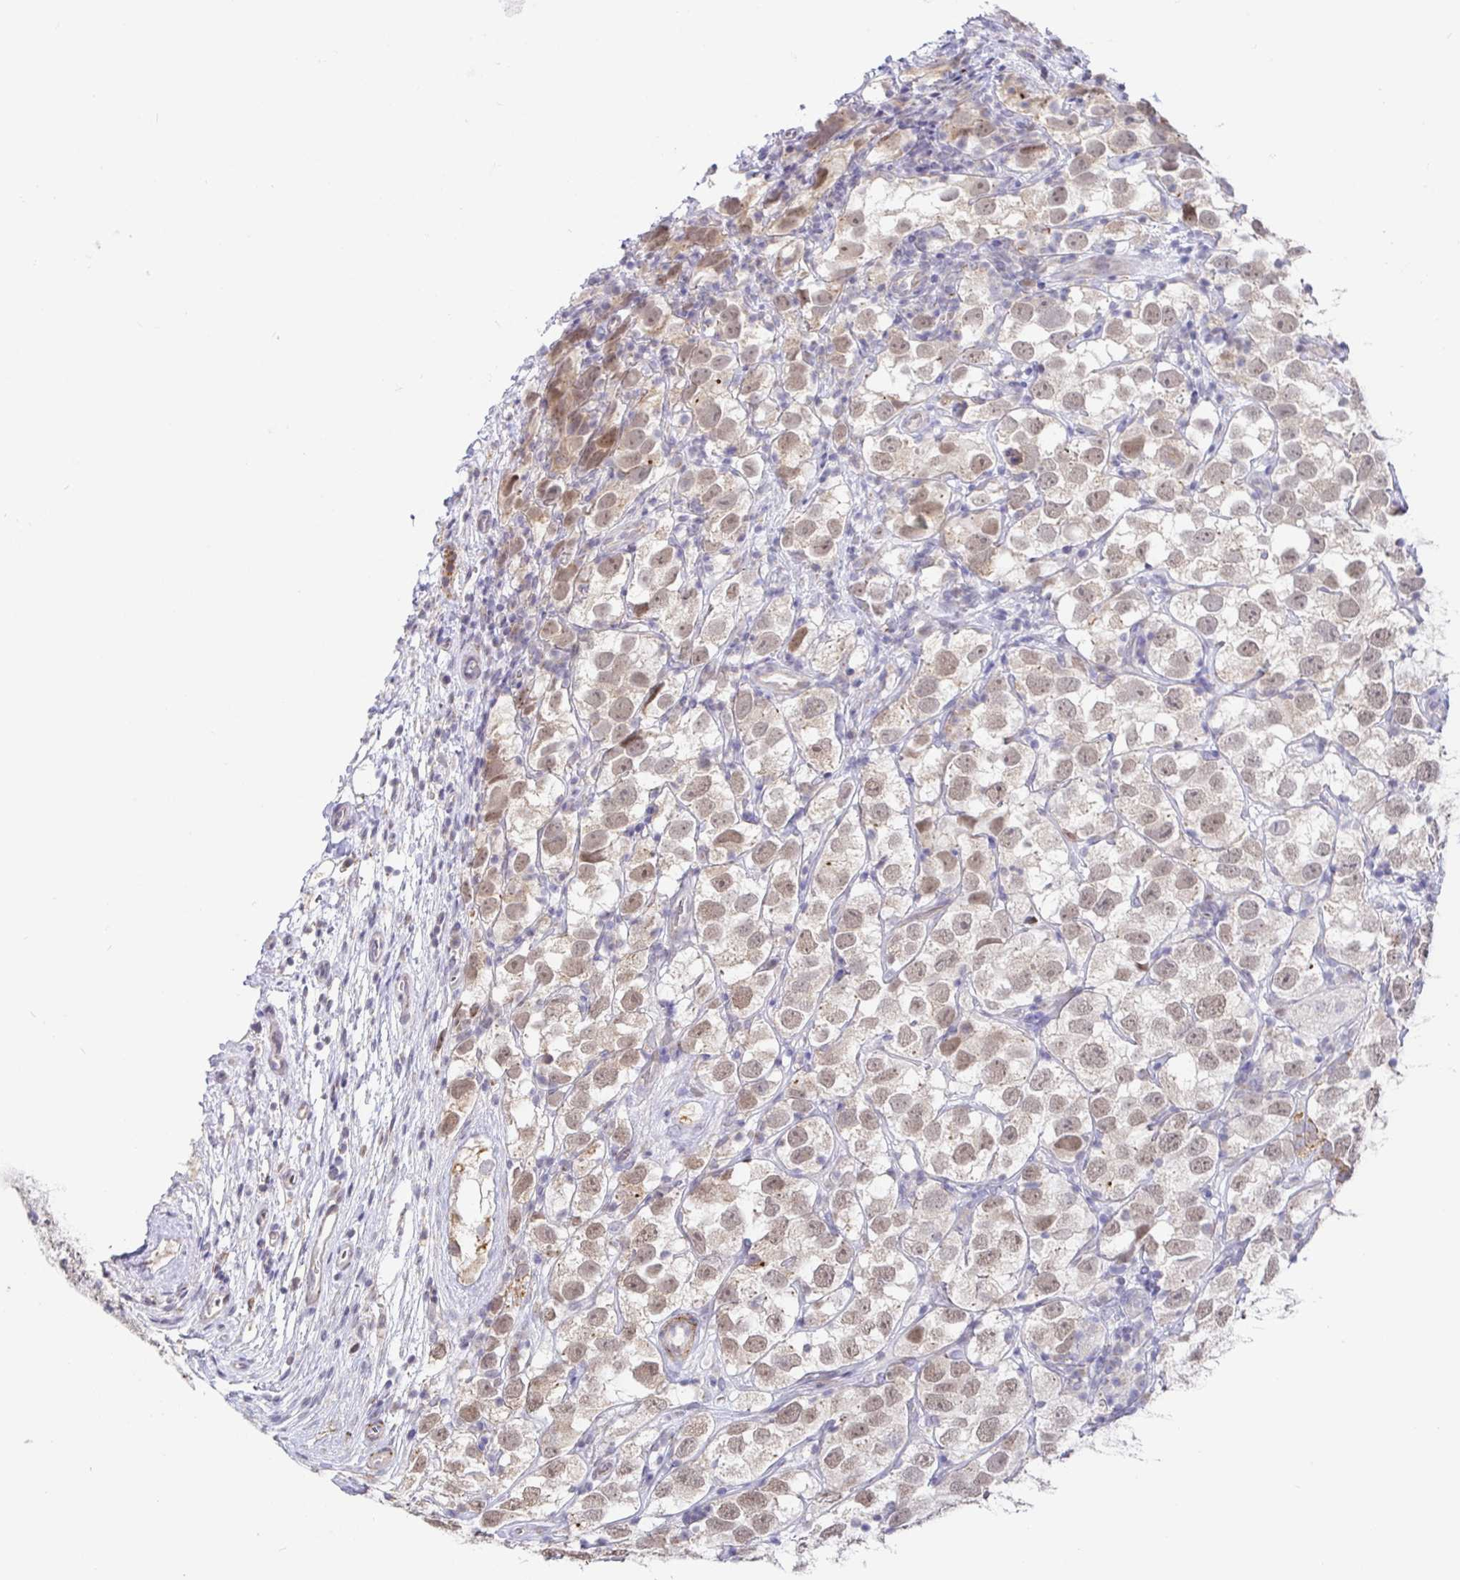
{"staining": {"intensity": "weak", "quantity": "25%-75%", "location": "nuclear"}, "tissue": "testis cancer", "cell_type": "Tumor cells", "image_type": "cancer", "snomed": [{"axis": "morphology", "description": "Seminoma, NOS"}, {"axis": "topography", "description": "Testis"}], "caption": "Seminoma (testis) tissue reveals weak nuclear positivity in about 25%-75% of tumor cells", "gene": "CIT", "patient": {"sex": "male", "age": 26}}